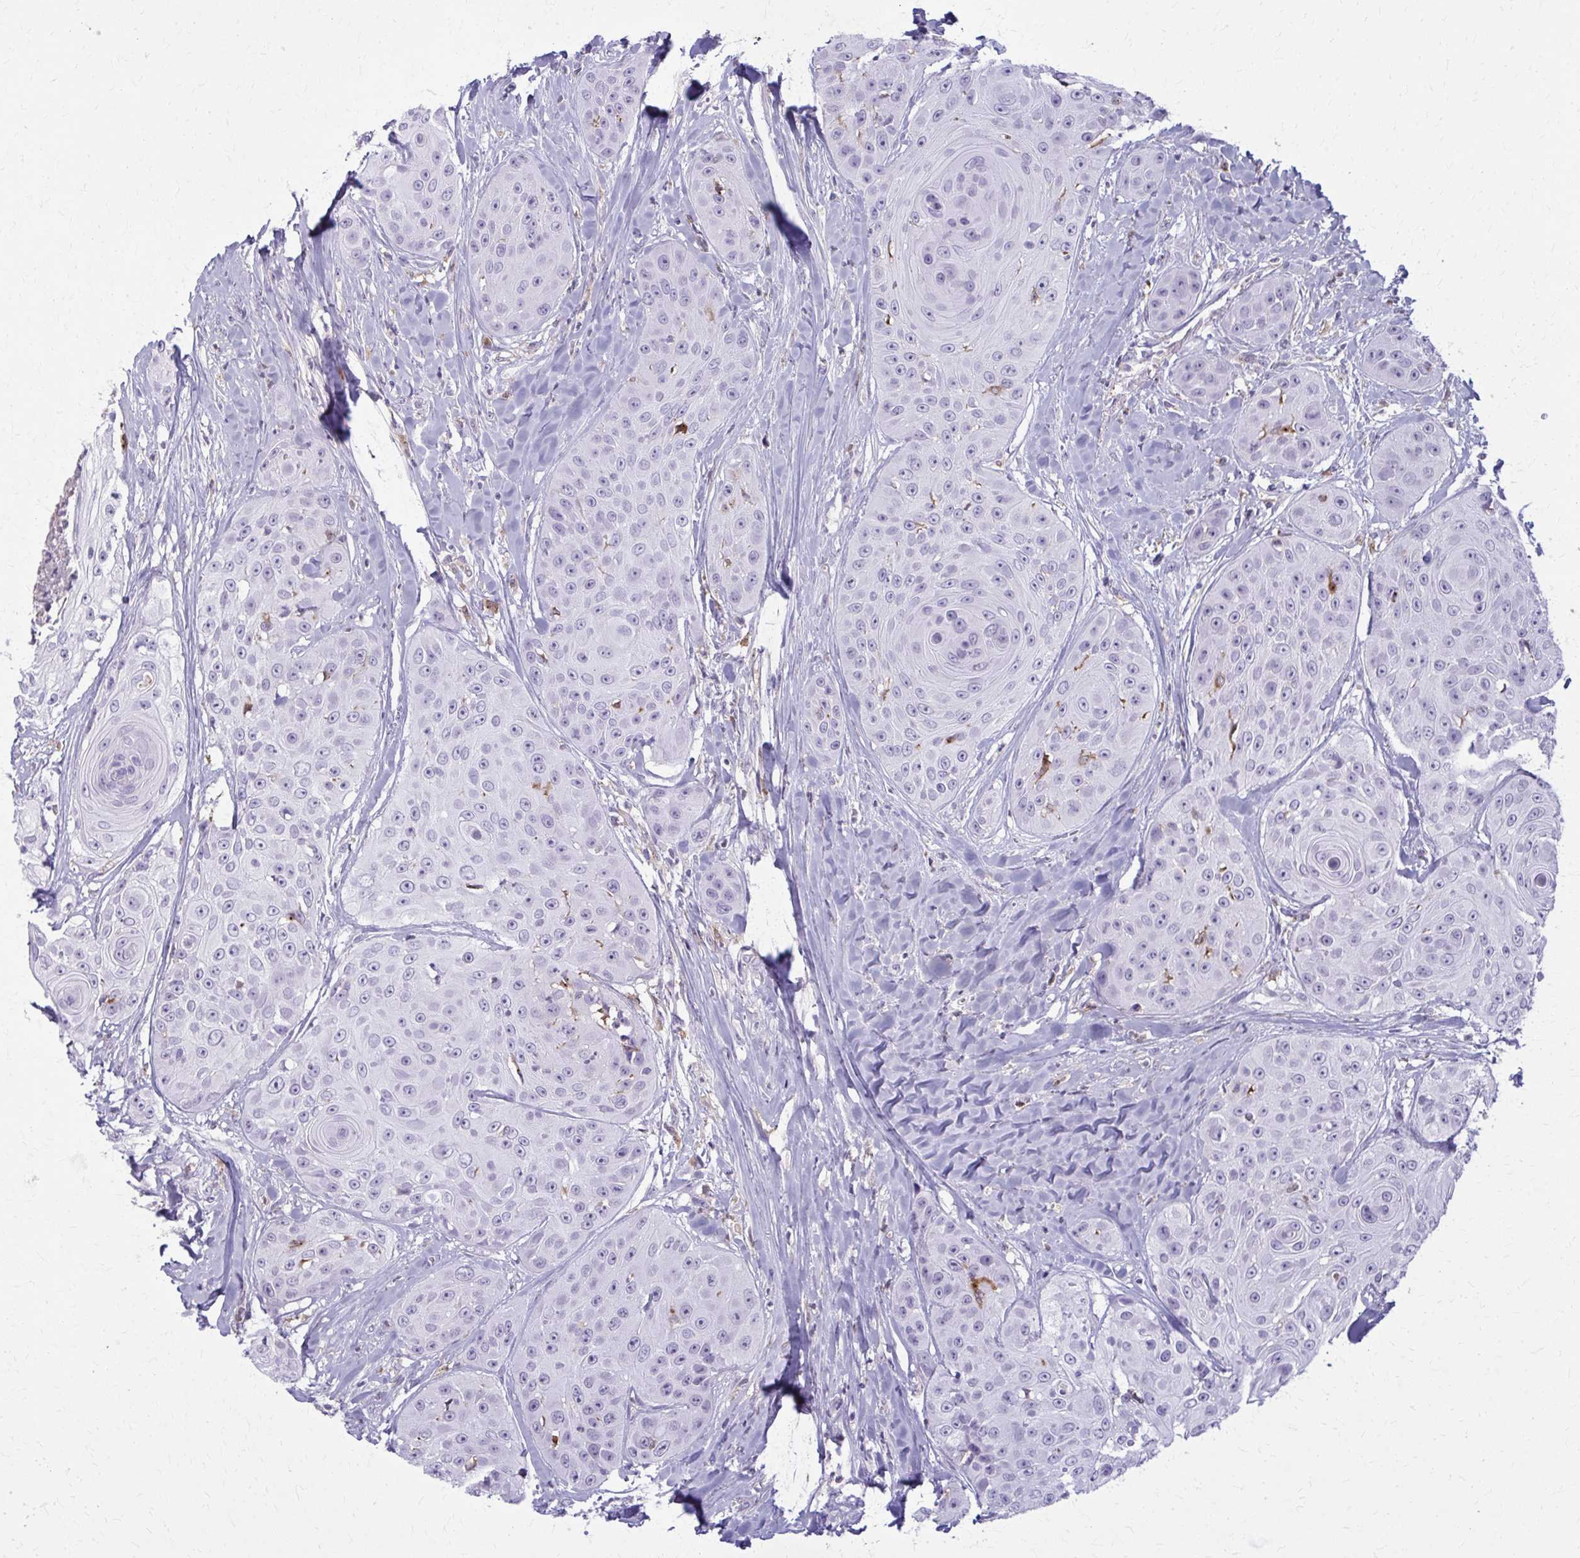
{"staining": {"intensity": "negative", "quantity": "none", "location": "none"}, "tissue": "head and neck cancer", "cell_type": "Tumor cells", "image_type": "cancer", "snomed": [{"axis": "morphology", "description": "Squamous cell carcinoma, NOS"}, {"axis": "topography", "description": "Head-Neck"}], "caption": "Protein analysis of head and neck cancer shows no significant staining in tumor cells.", "gene": "CARD9", "patient": {"sex": "male", "age": 83}}